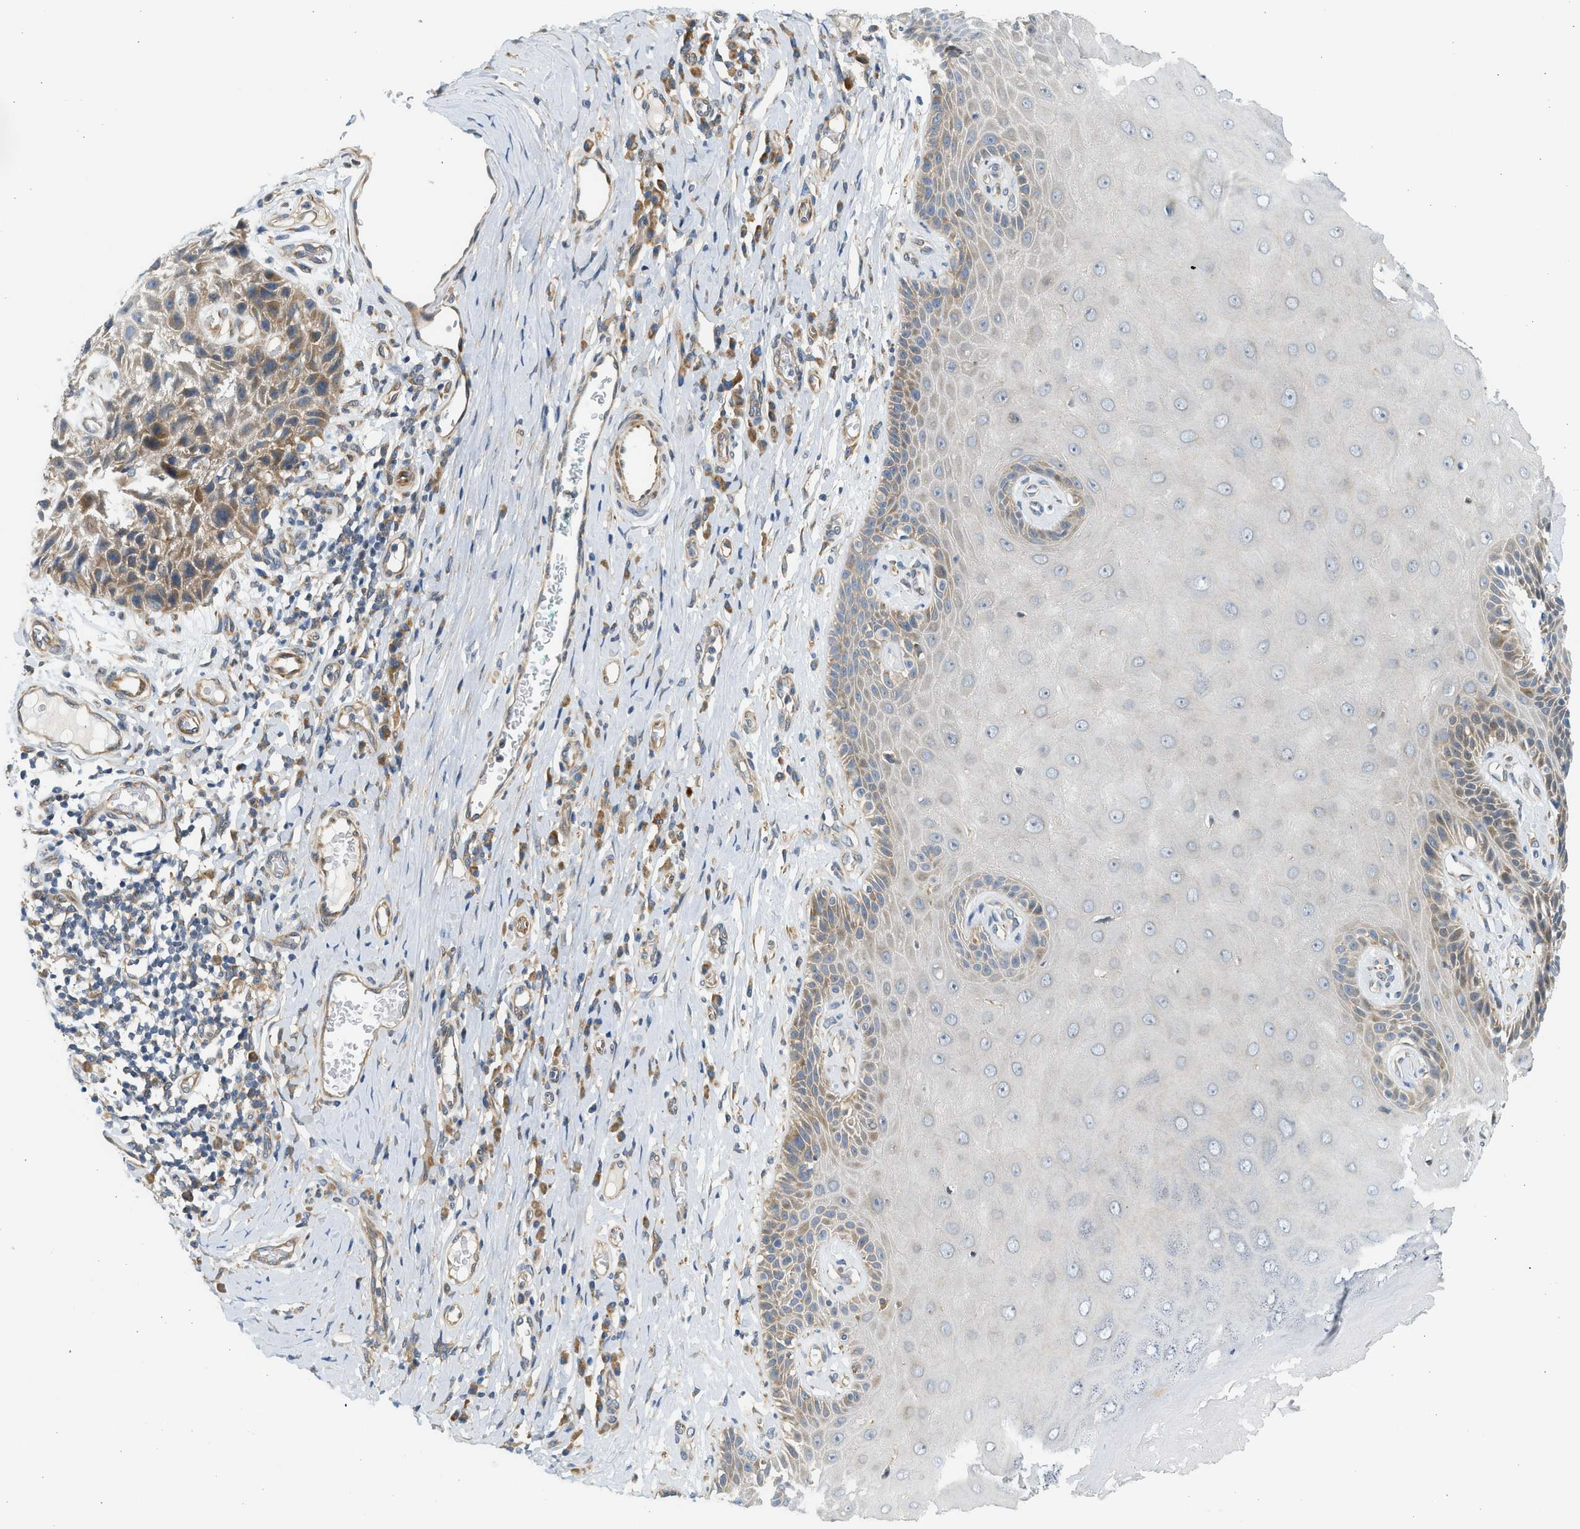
{"staining": {"intensity": "weak", "quantity": "<25%", "location": "cytoplasmic/membranous"}, "tissue": "skin", "cell_type": "Epidermal cells", "image_type": "normal", "snomed": [{"axis": "morphology", "description": "Normal tissue, NOS"}, {"axis": "topography", "description": "Vulva"}], "caption": "Normal skin was stained to show a protein in brown. There is no significant expression in epidermal cells. The staining is performed using DAB brown chromogen with nuclei counter-stained in using hematoxylin.", "gene": "KDELR2", "patient": {"sex": "female", "age": 73}}